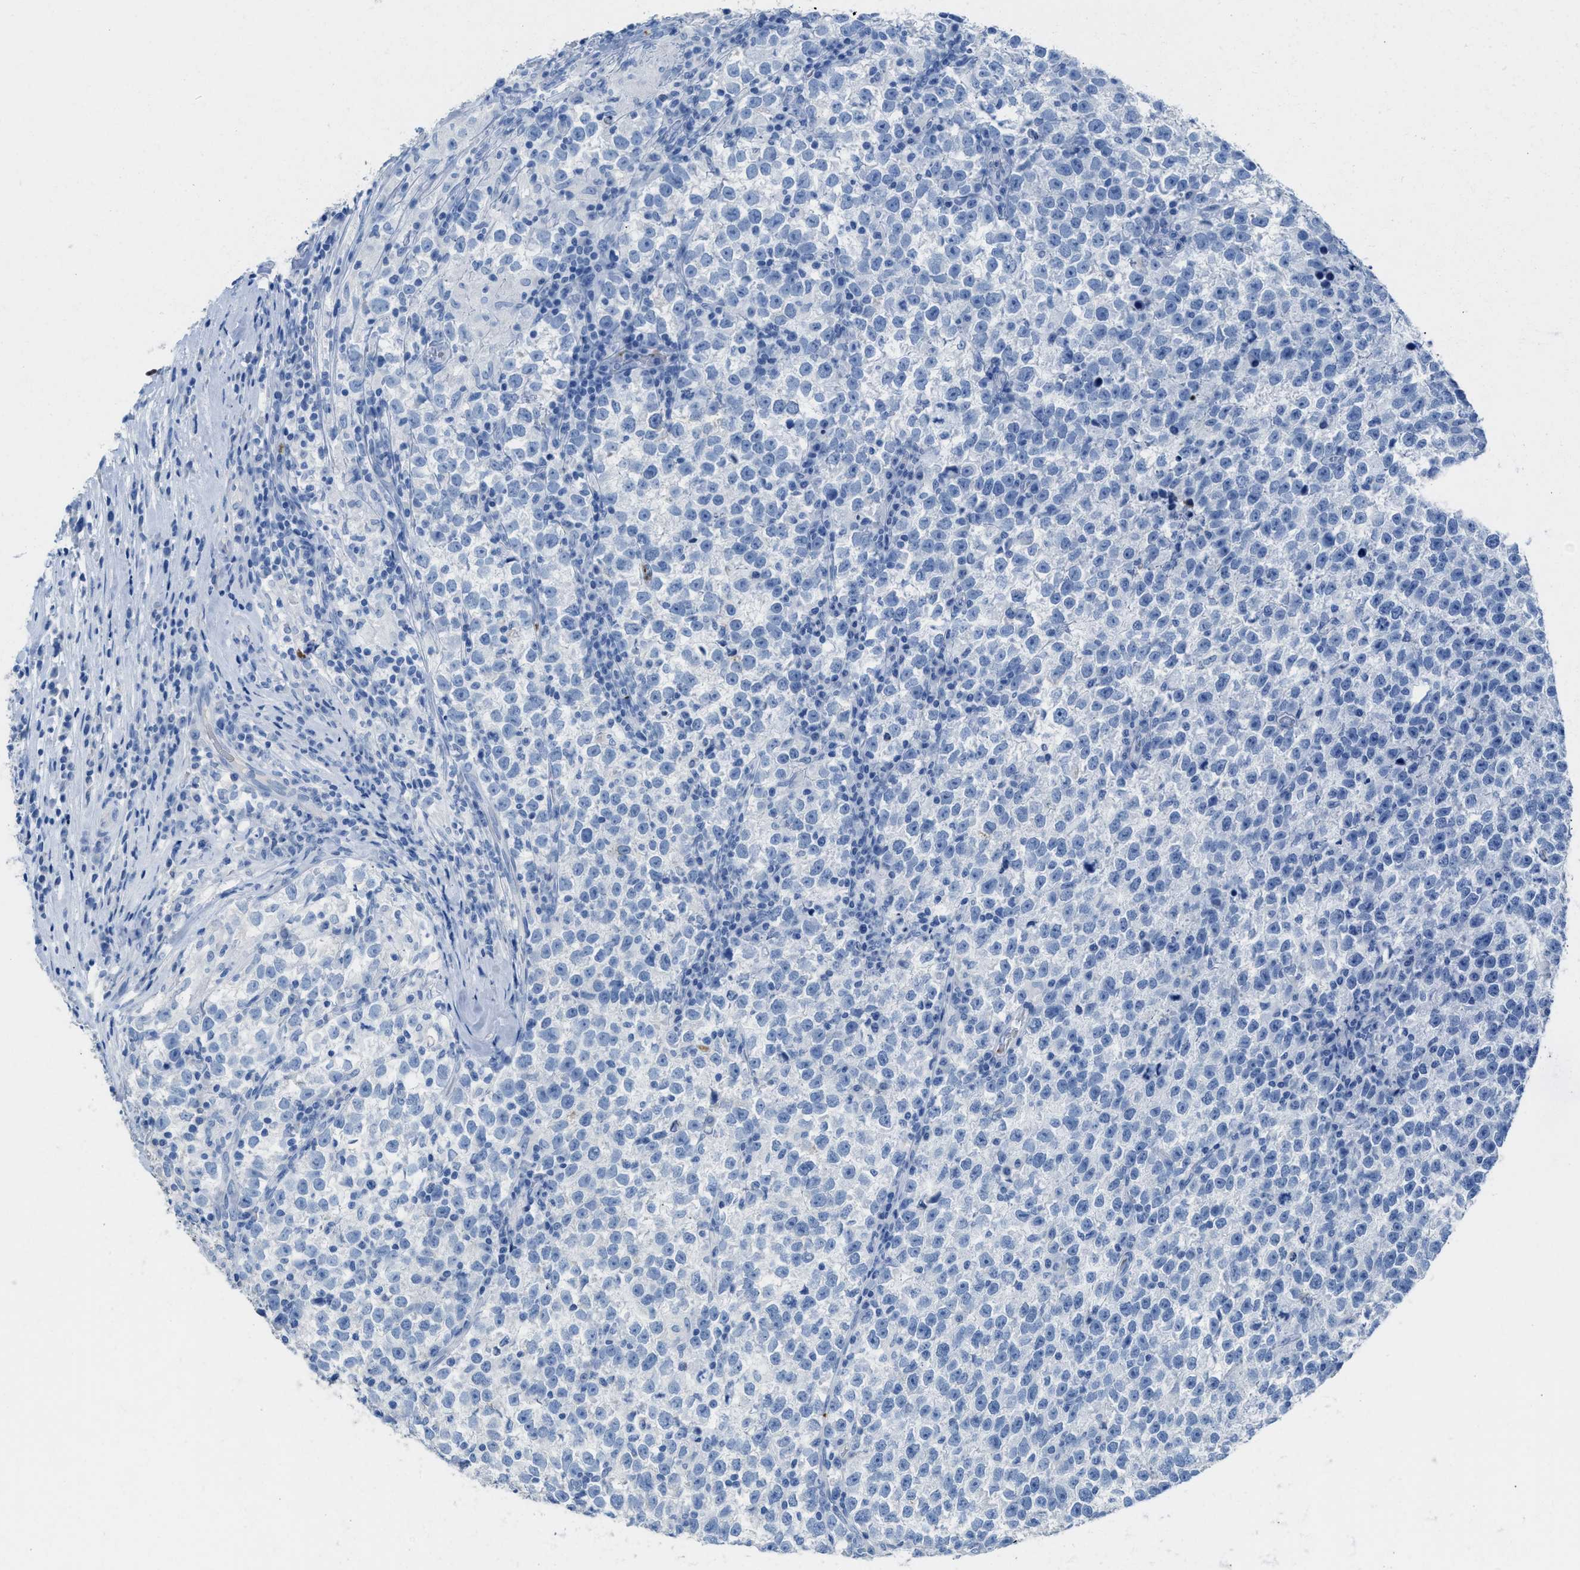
{"staining": {"intensity": "negative", "quantity": "none", "location": "none"}, "tissue": "testis cancer", "cell_type": "Tumor cells", "image_type": "cancer", "snomed": [{"axis": "morphology", "description": "Normal tissue, NOS"}, {"axis": "morphology", "description": "Seminoma, NOS"}, {"axis": "topography", "description": "Testis"}], "caption": "A high-resolution histopathology image shows immunohistochemistry staining of testis cancer, which displays no significant staining in tumor cells.", "gene": "FAIM2", "patient": {"sex": "male", "age": 43}}